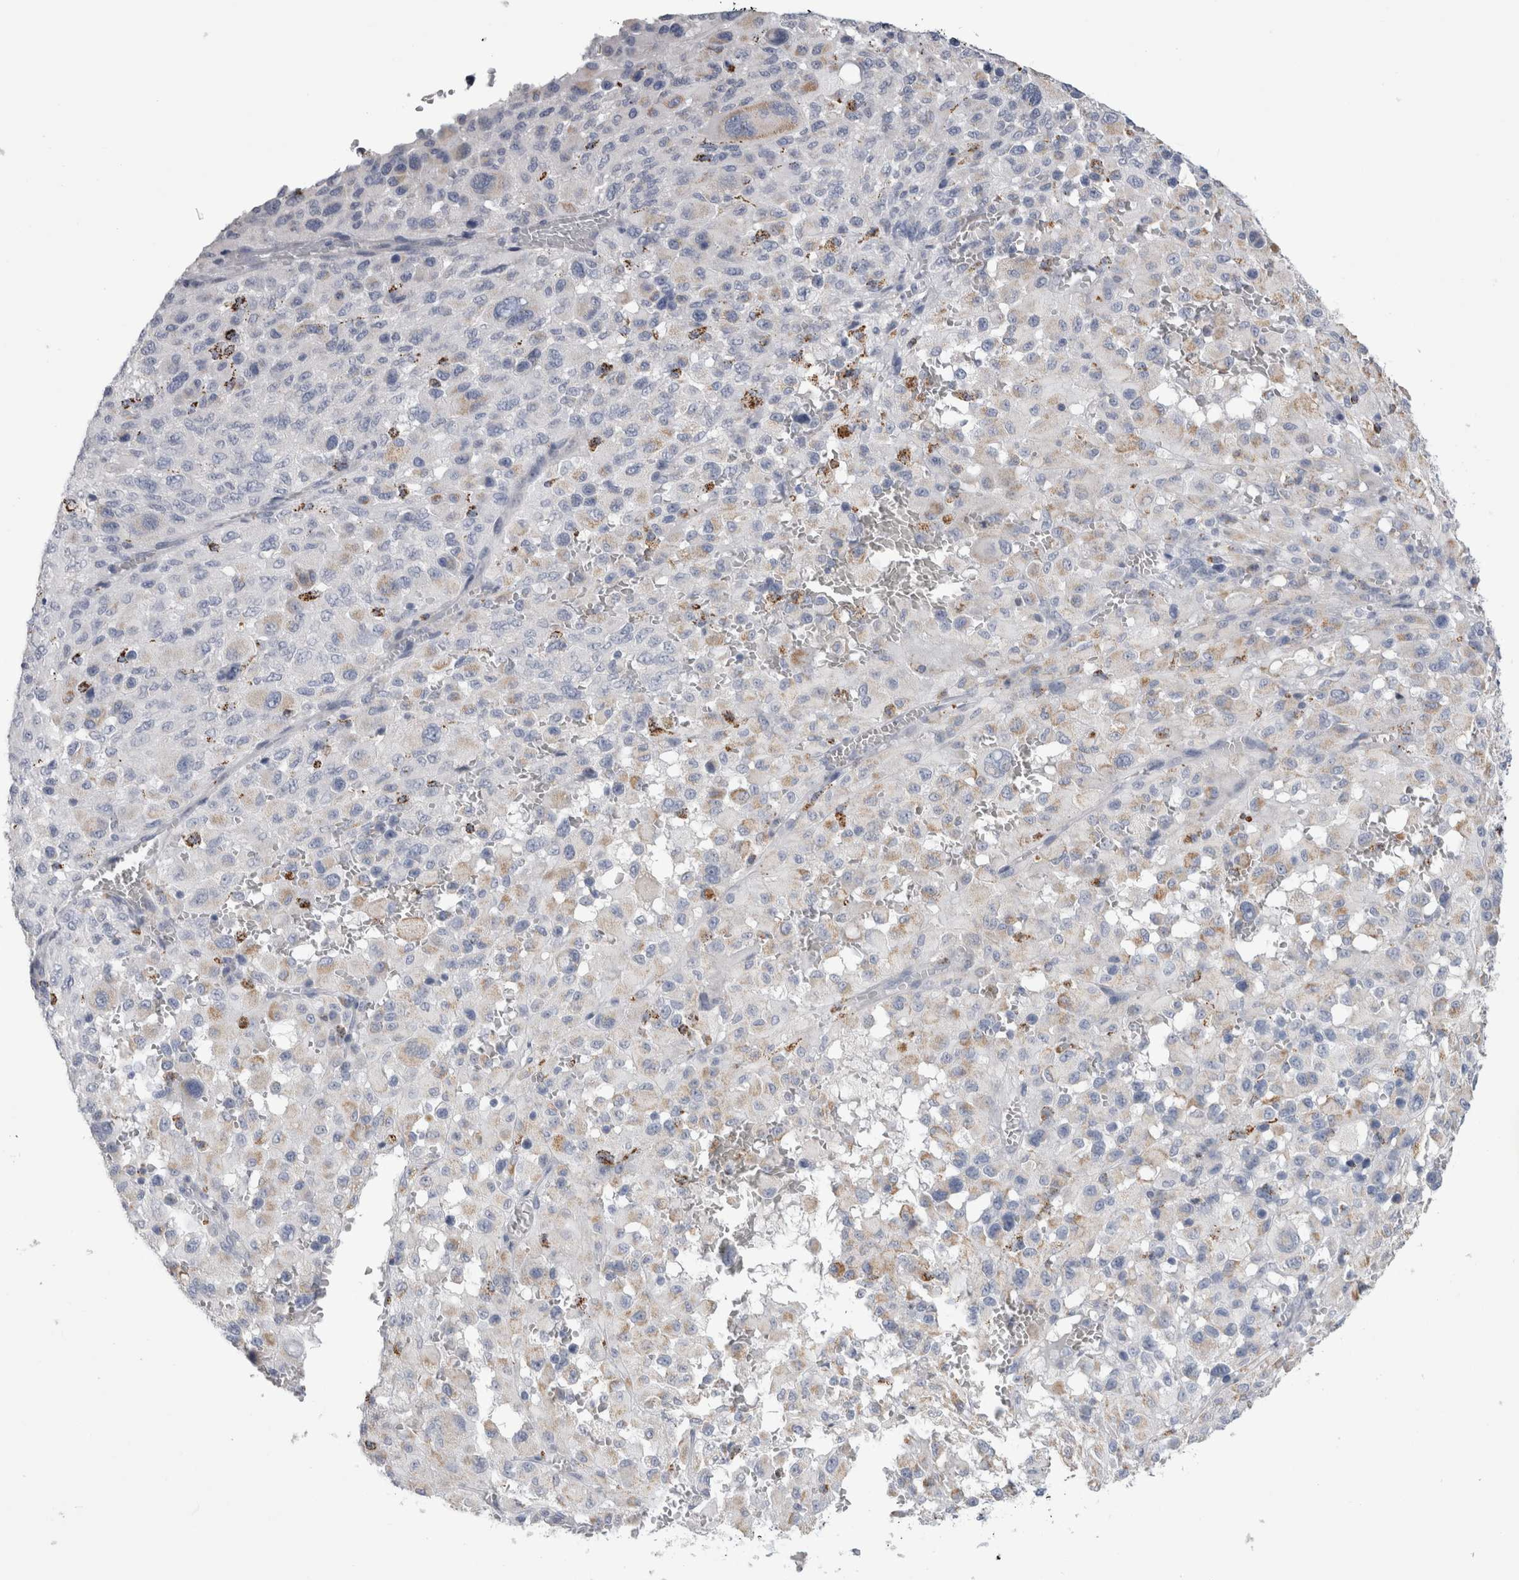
{"staining": {"intensity": "negative", "quantity": "none", "location": "none"}, "tissue": "melanoma", "cell_type": "Tumor cells", "image_type": "cancer", "snomed": [{"axis": "morphology", "description": "Malignant melanoma, Metastatic site"}, {"axis": "topography", "description": "Skin"}], "caption": "There is no significant expression in tumor cells of malignant melanoma (metastatic site).", "gene": "GATM", "patient": {"sex": "female", "age": 74}}